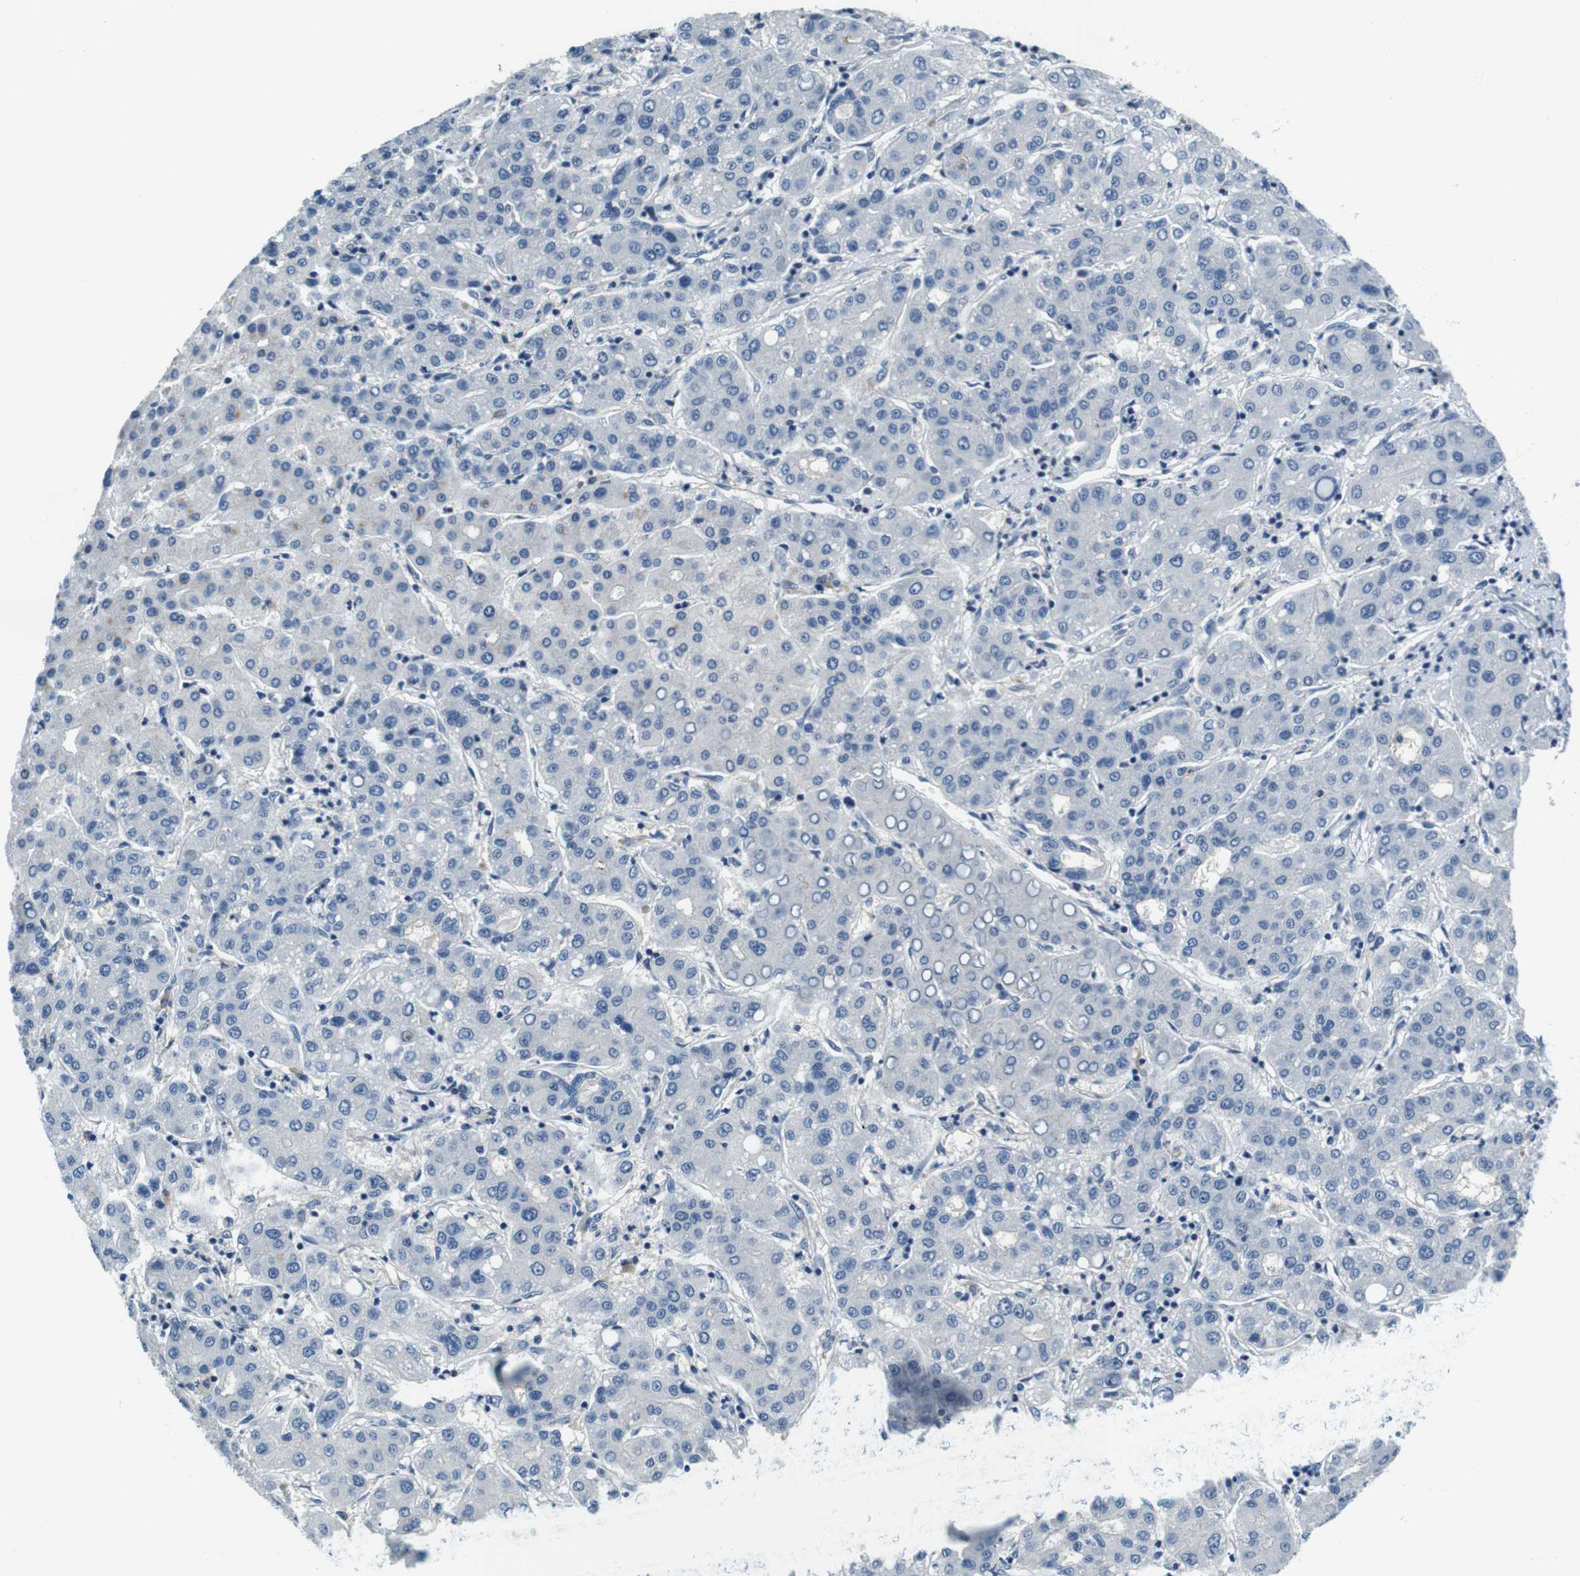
{"staining": {"intensity": "negative", "quantity": "none", "location": "none"}, "tissue": "liver cancer", "cell_type": "Tumor cells", "image_type": "cancer", "snomed": [{"axis": "morphology", "description": "Carcinoma, Hepatocellular, NOS"}, {"axis": "topography", "description": "Liver"}], "caption": "Immunohistochemical staining of human liver cancer demonstrates no significant staining in tumor cells.", "gene": "KCNJ5", "patient": {"sex": "male", "age": 65}}